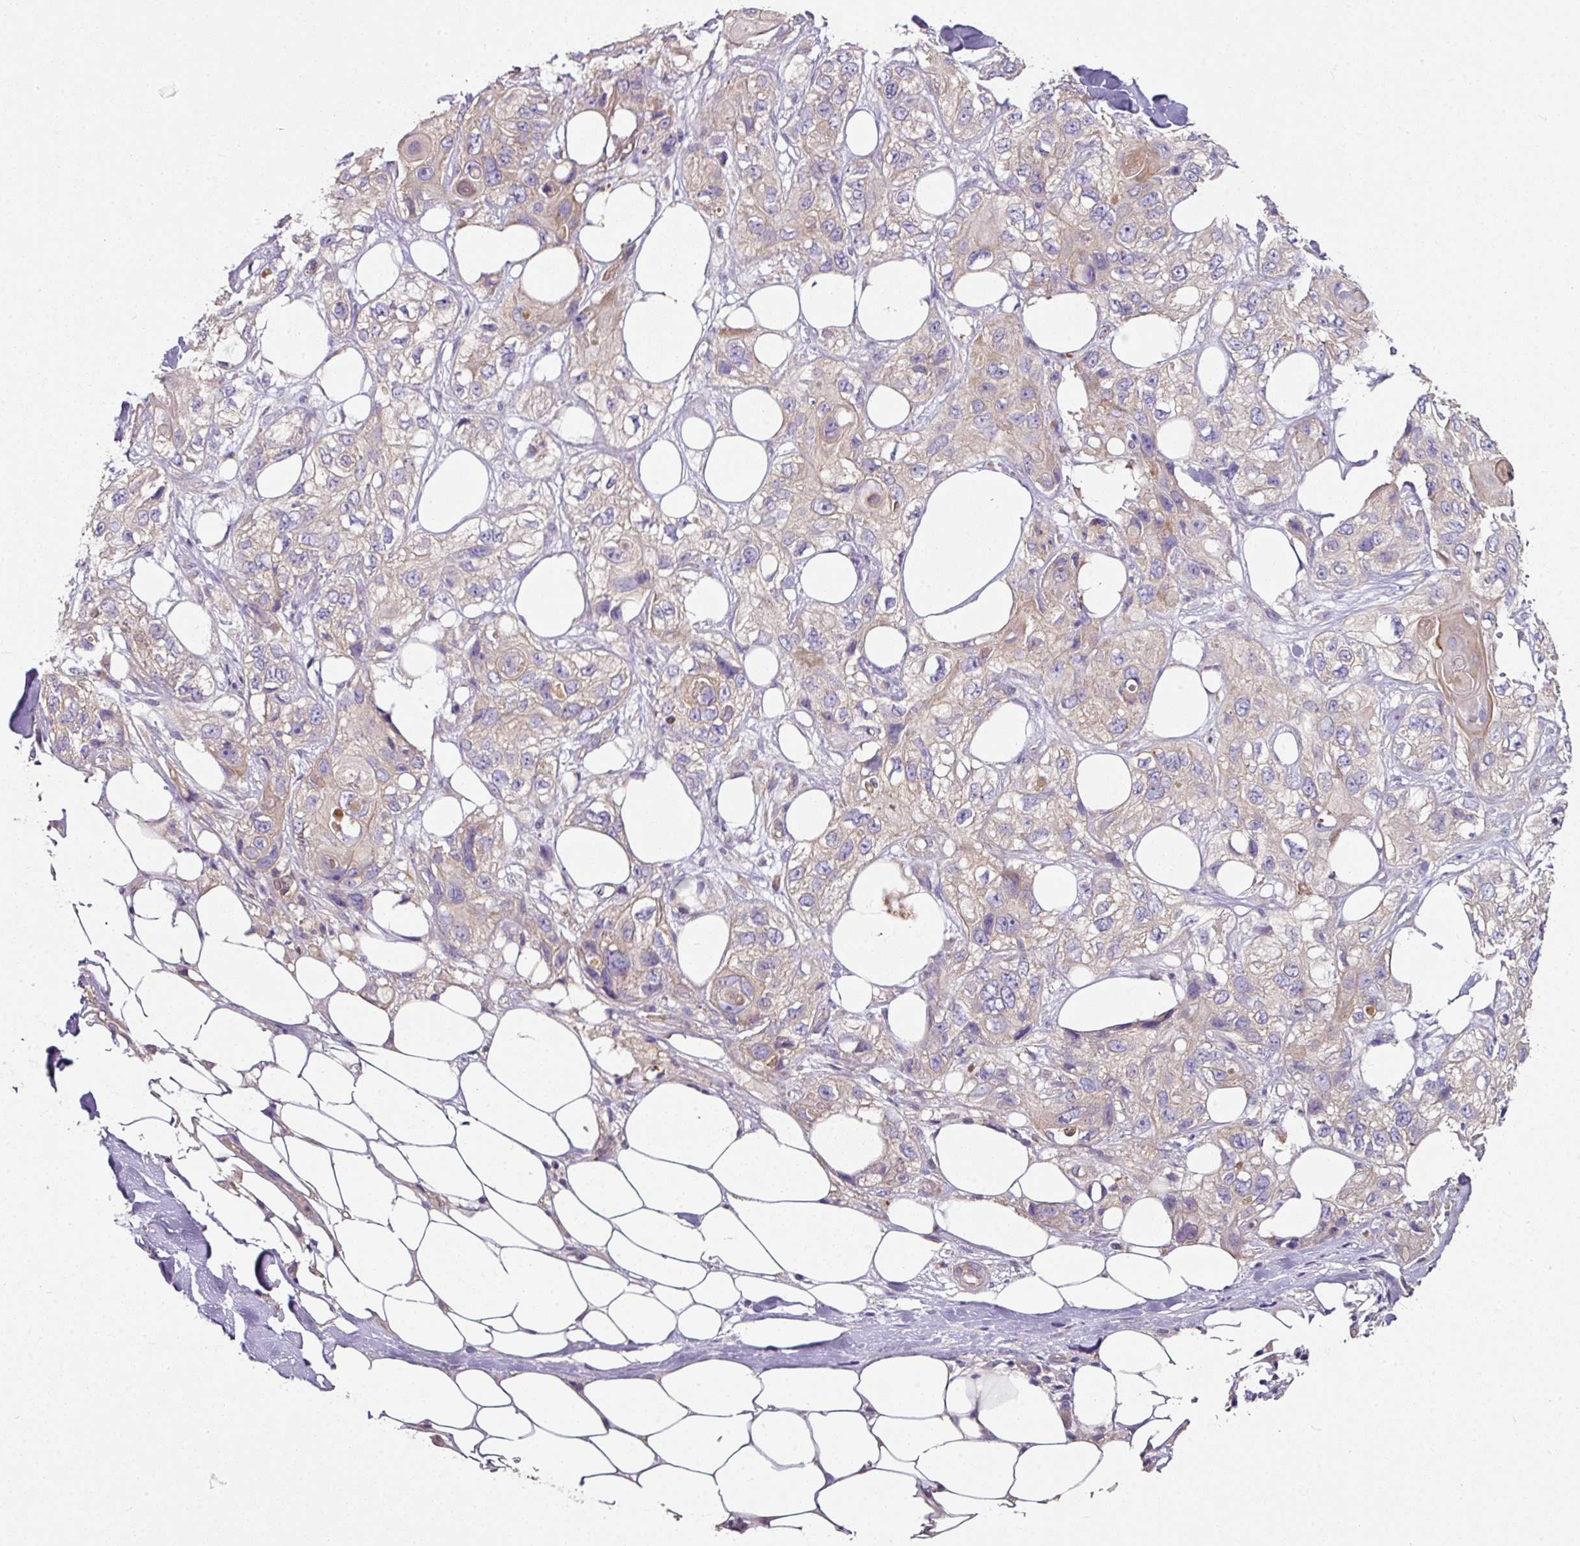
{"staining": {"intensity": "weak", "quantity": "<25%", "location": "cytoplasmic/membranous"}, "tissue": "skin cancer", "cell_type": "Tumor cells", "image_type": "cancer", "snomed": [{"axis": "morphology", "description": "Normal tissue, NOS"}, {"axis": "morphology", "description": "Squamous cell carcinoma, NOS"}, {"axis": "topography", "description": "Skin"}], "caption": "Immunohistochemistry (IHC) of human skin squamous cell carcinoma exhibits no expression in tumor cells. (DAB (3,3'-diaminobenzidine) IHC, high magnification).", "gene": "C4orf48", "patient": {"sex": "male", "age": 72}}